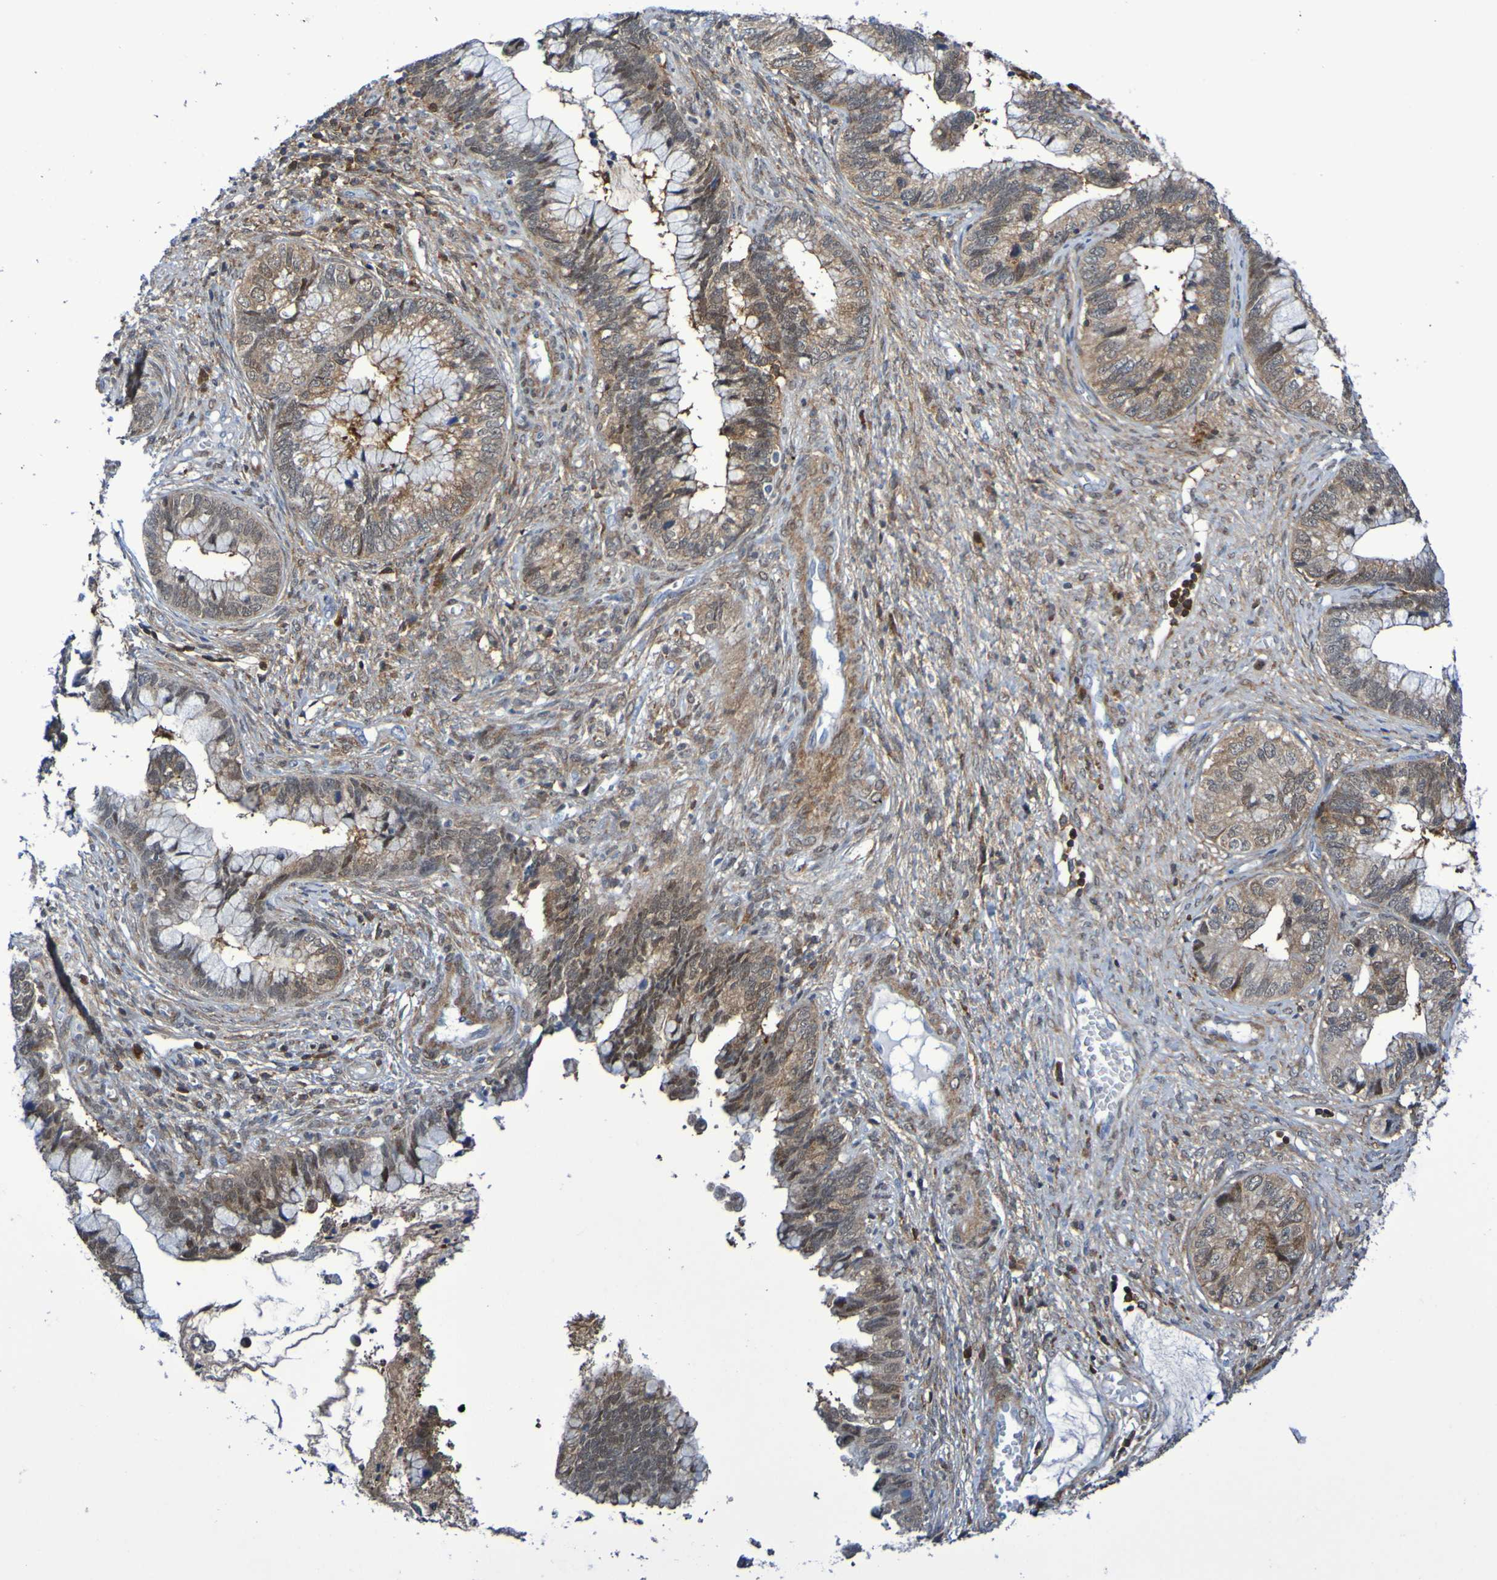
{"staining": {"intensity": "moderate", "quantity": ">75%", "location": "cytoplasmic/membranous"}, "tissue": "cervical cancer", "cell_type": "Tumor cells", "image_type": "cancer", "snomed": [{"axis": "morphology", "description": "Adenocarcinoma, NOS"}, {"axis": "topography", "description": "Cervix"}], "caption": "A brown stain shows moderate cytoplasmic/membranous expression of a protein in cervical adenocarcinoma tumor cells.", "gene": "ATIC", "patient": {"sex": "female", "age": 44}}